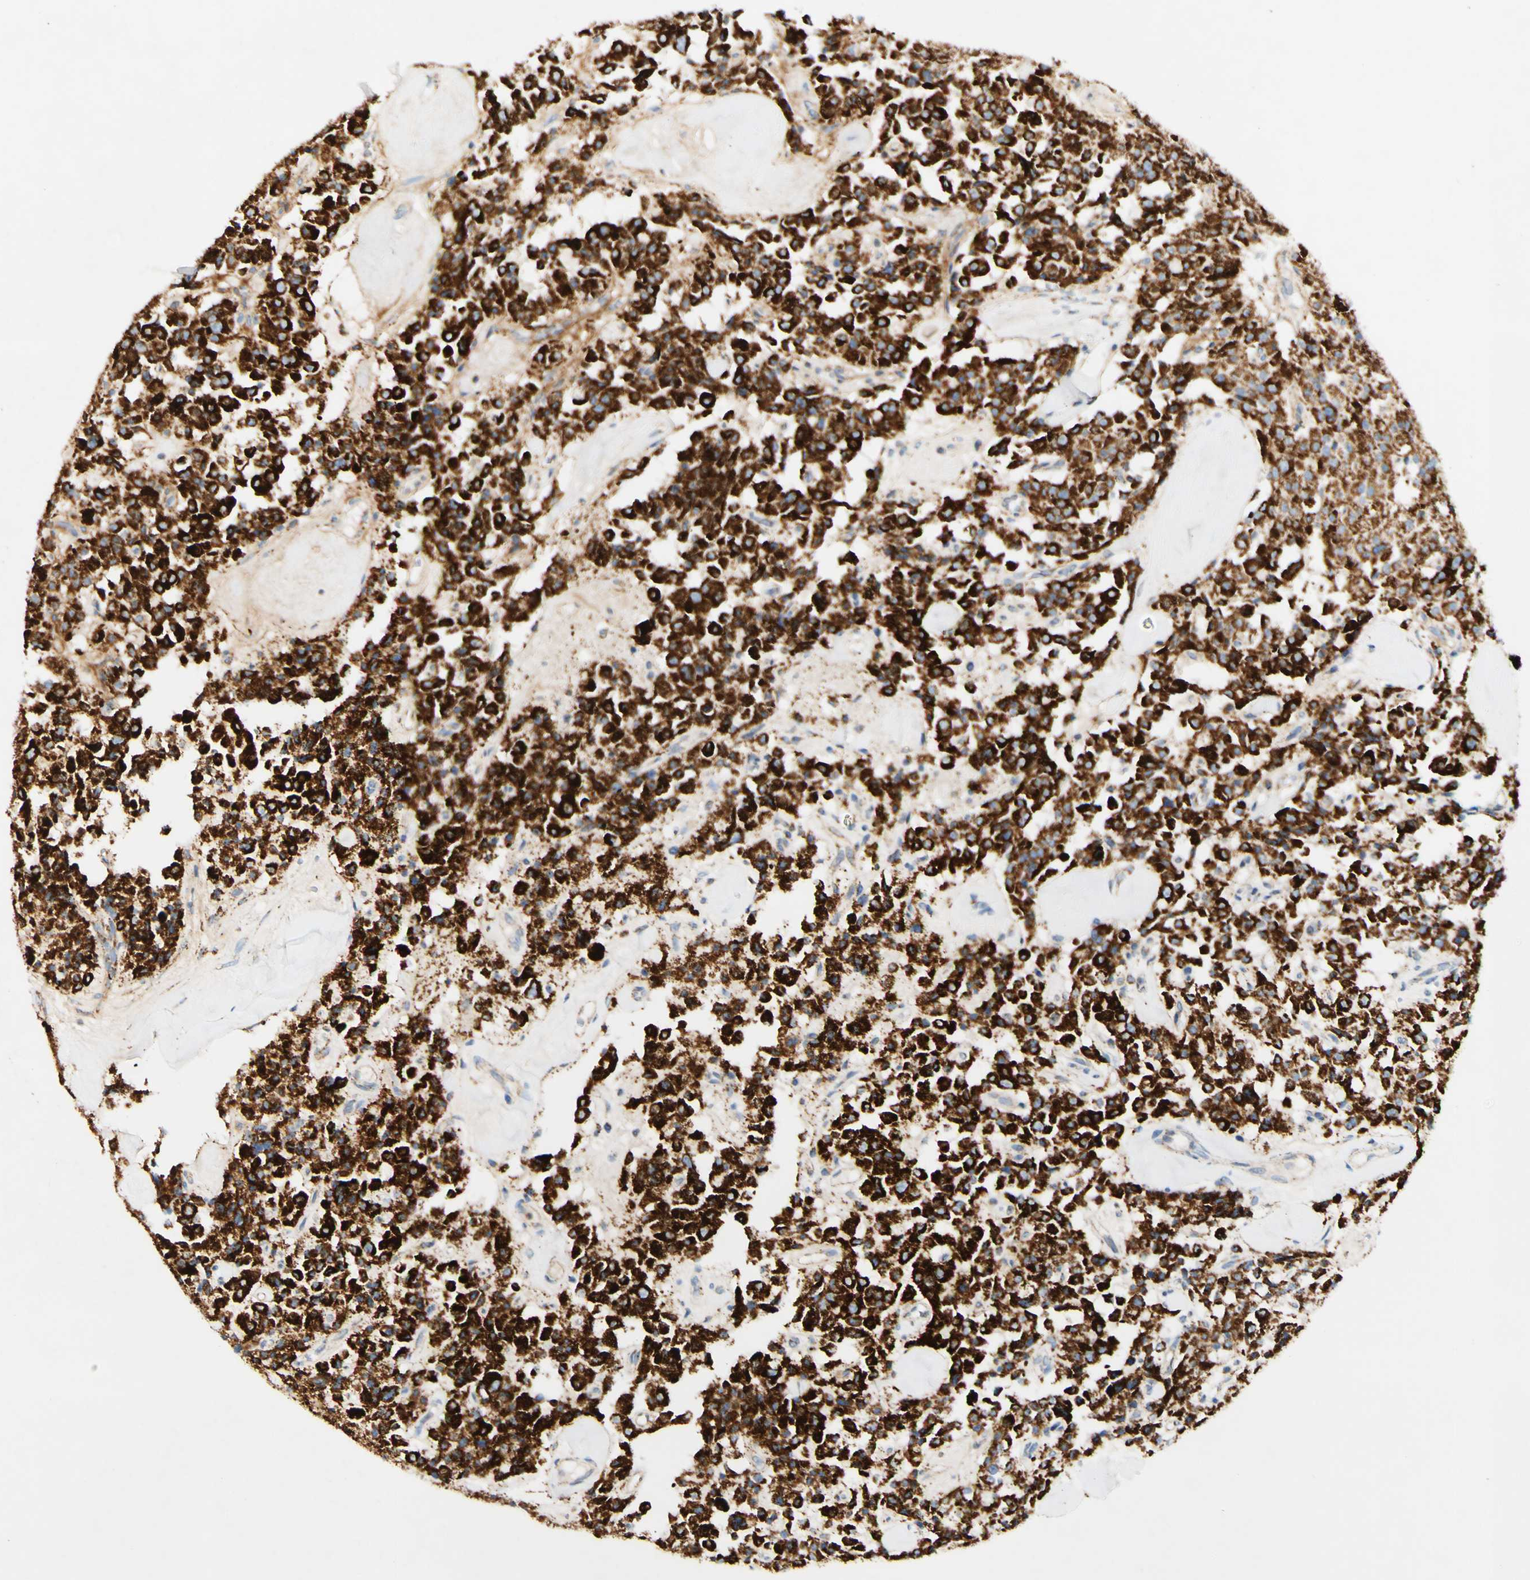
{"staining": {"intensity": "strong", "quantity": ">75%", "location": "cytoplasmic/membranous"}, "tissue": "carcinoid", "cell_type": "Tumor cells", "image_type": "cancer", "snomed": [{"axis": "morphology", "description": "Carcinoid, malignant, NOS"}, {"axis": "topography", "description": "Lung"}], "caption": "Malignant carcinoid stained for a protein (brown) exhibits strong cytoplasmic/membranous positive positivity in approximately >75% of tumor cells.", "gene": "OXCT1", "patient": {"sex": "male", "age": 30}}